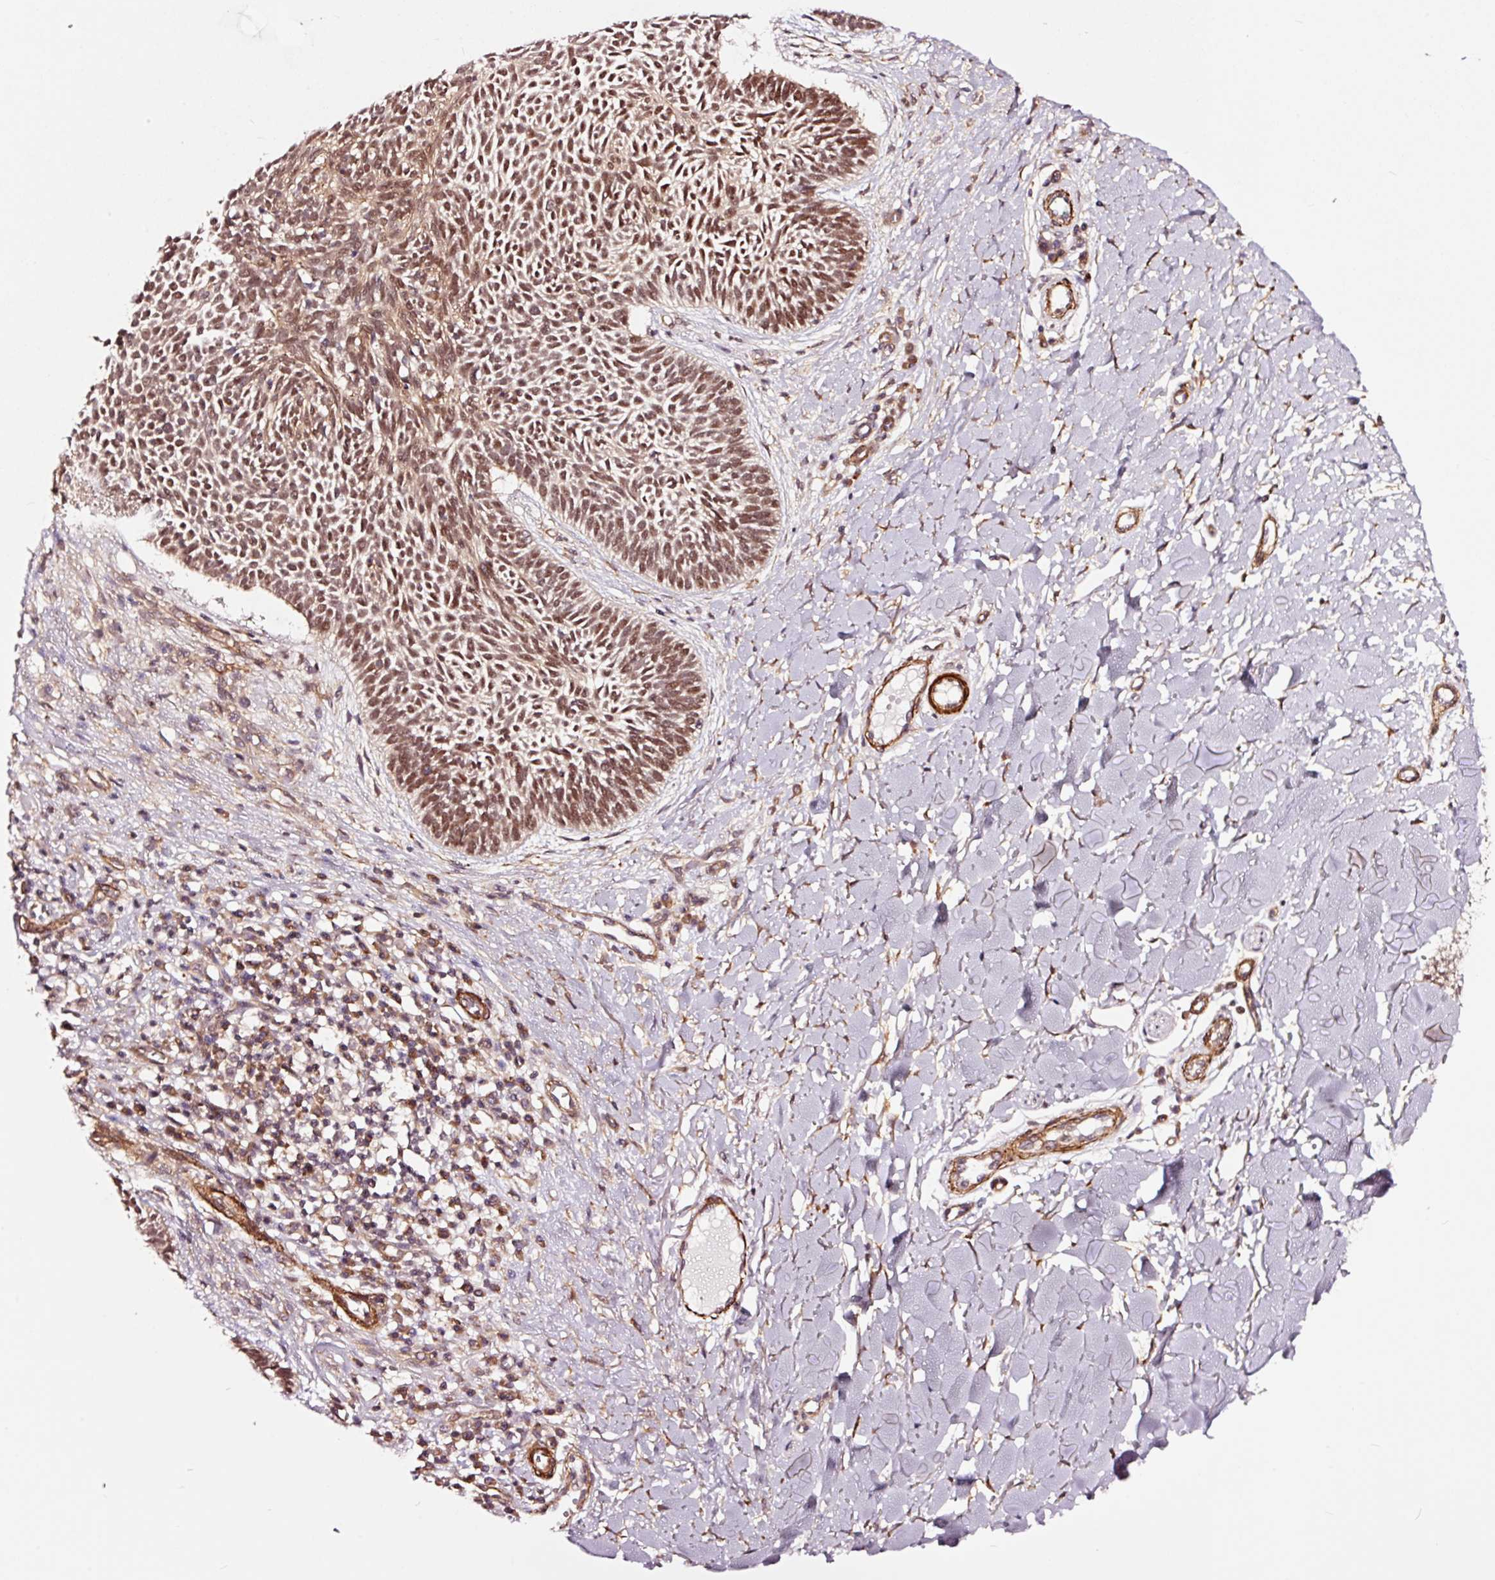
{"staining": {"intensity": "moderate", "quantity": ">75%", "location": "nuclear"}, "tissue": "skin cancer", "cell_type": "Tumor cells", "image_type": "cancer", "snomed": [{"axis": "morphology", "description": "Basal cell carcinoma"}, {"axis": "topography", "description": "Skin"}], "caption": "A brown stain highlights moderate nuclear expression of a protein in human skin basal cell carcinoma tumor cells. (DAB (3,3'-diaminobenzidine) IHC, brown staining for protein, blue staining for nuclei).", "gene": "TPM1", "patient": {"sex": "male", "age": 49}}